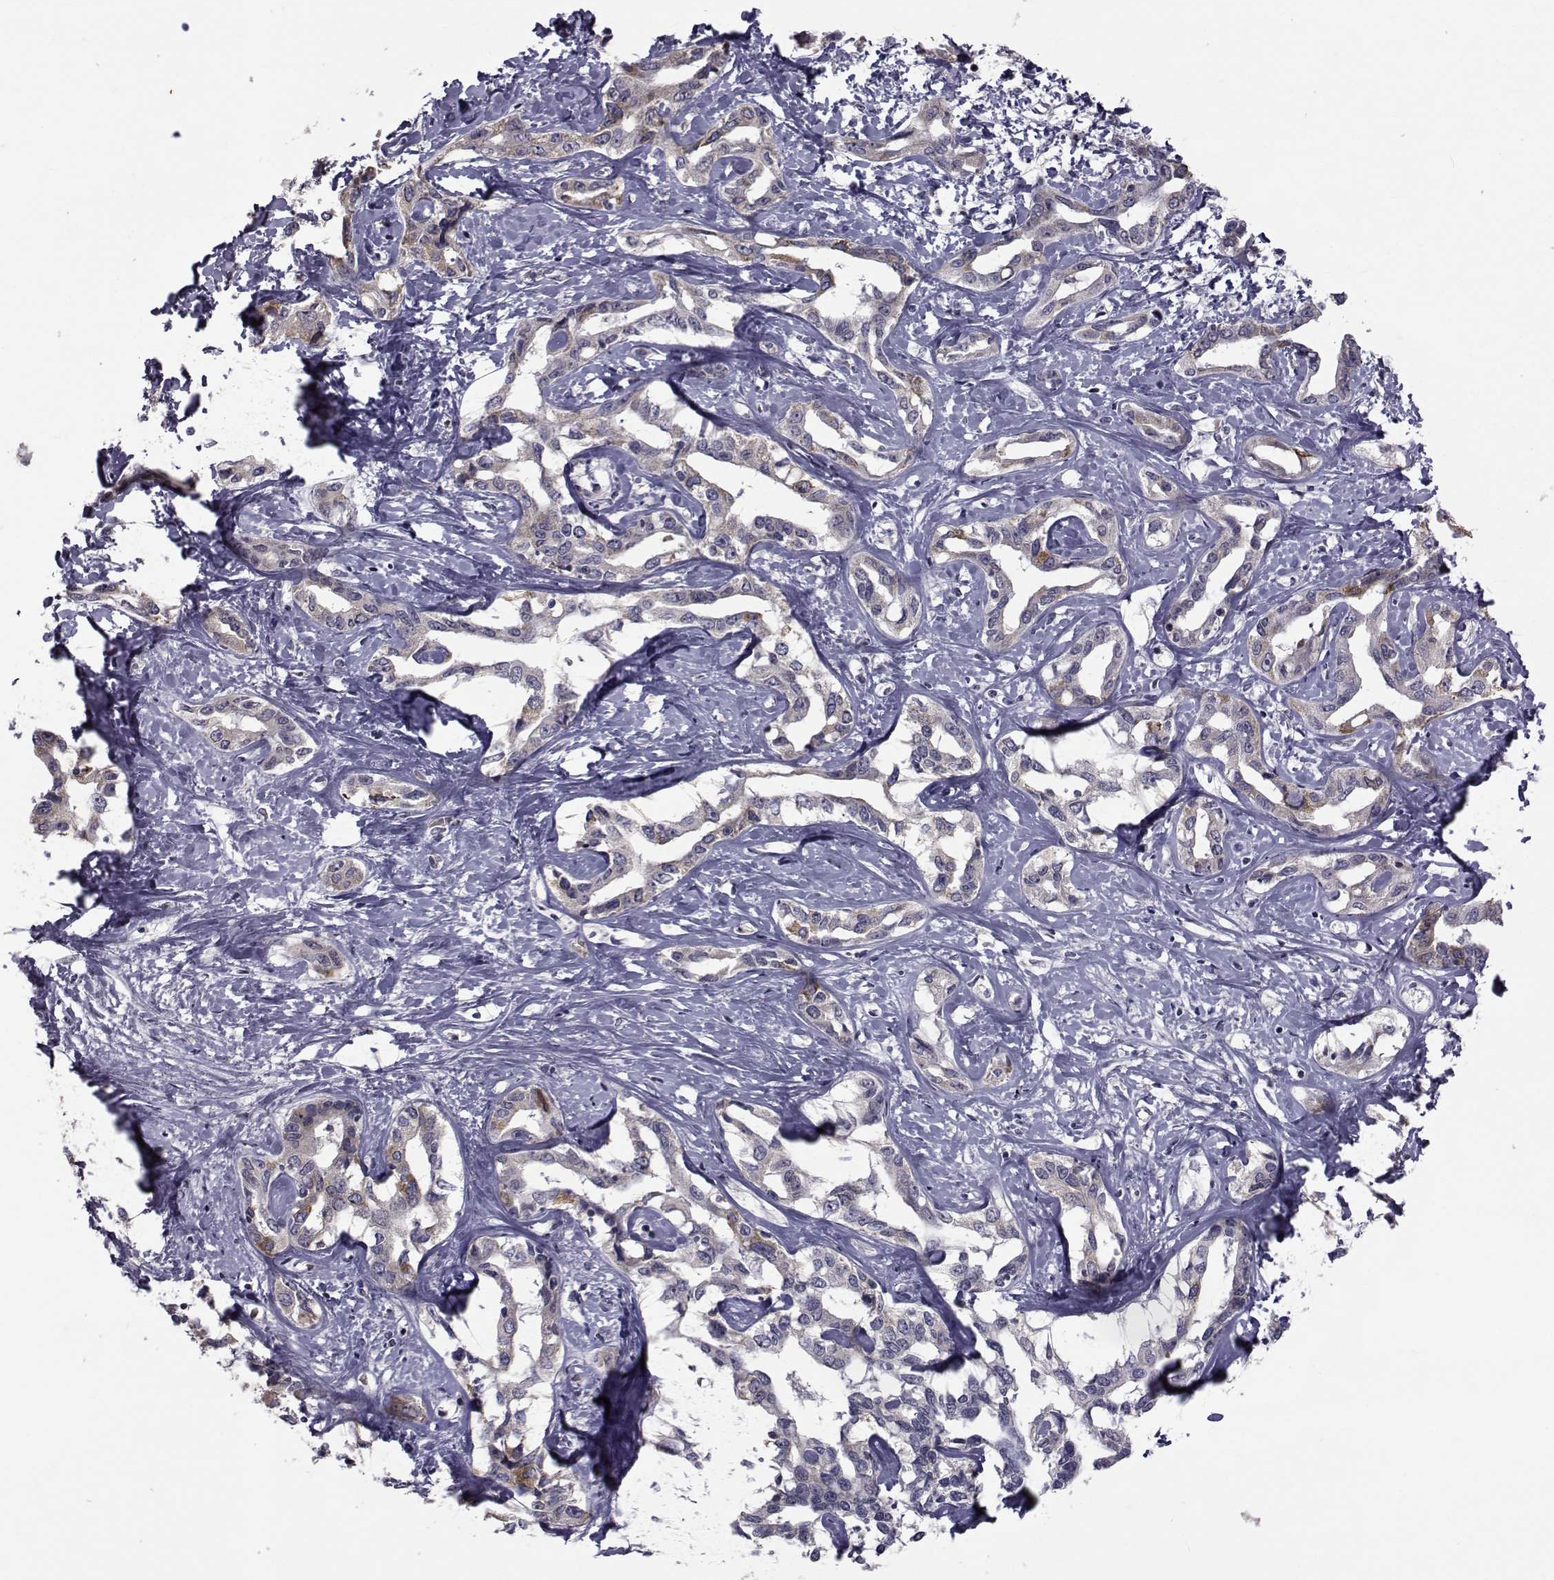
{"staining": {"intensity": "moderate", "quantity": "<25%", "location": "cytoplasmic/membranous"}, "tissue": "liver cancer", "cell_type": "Tumor cells", "image_type": "cancer", "snomed": [{"axis": "morphology", "description": "Cholangiocarcinoma"}, {"axis": "topography", "description": "Liver"}], "caption": "Protein expression analysis of liver cholangiocarcinoma displays moderate cytoplasmic/membranous staining in about <25% of tumor cells.", "gene": "FDXR", "patient": {"sex": "male", "age": 59}}